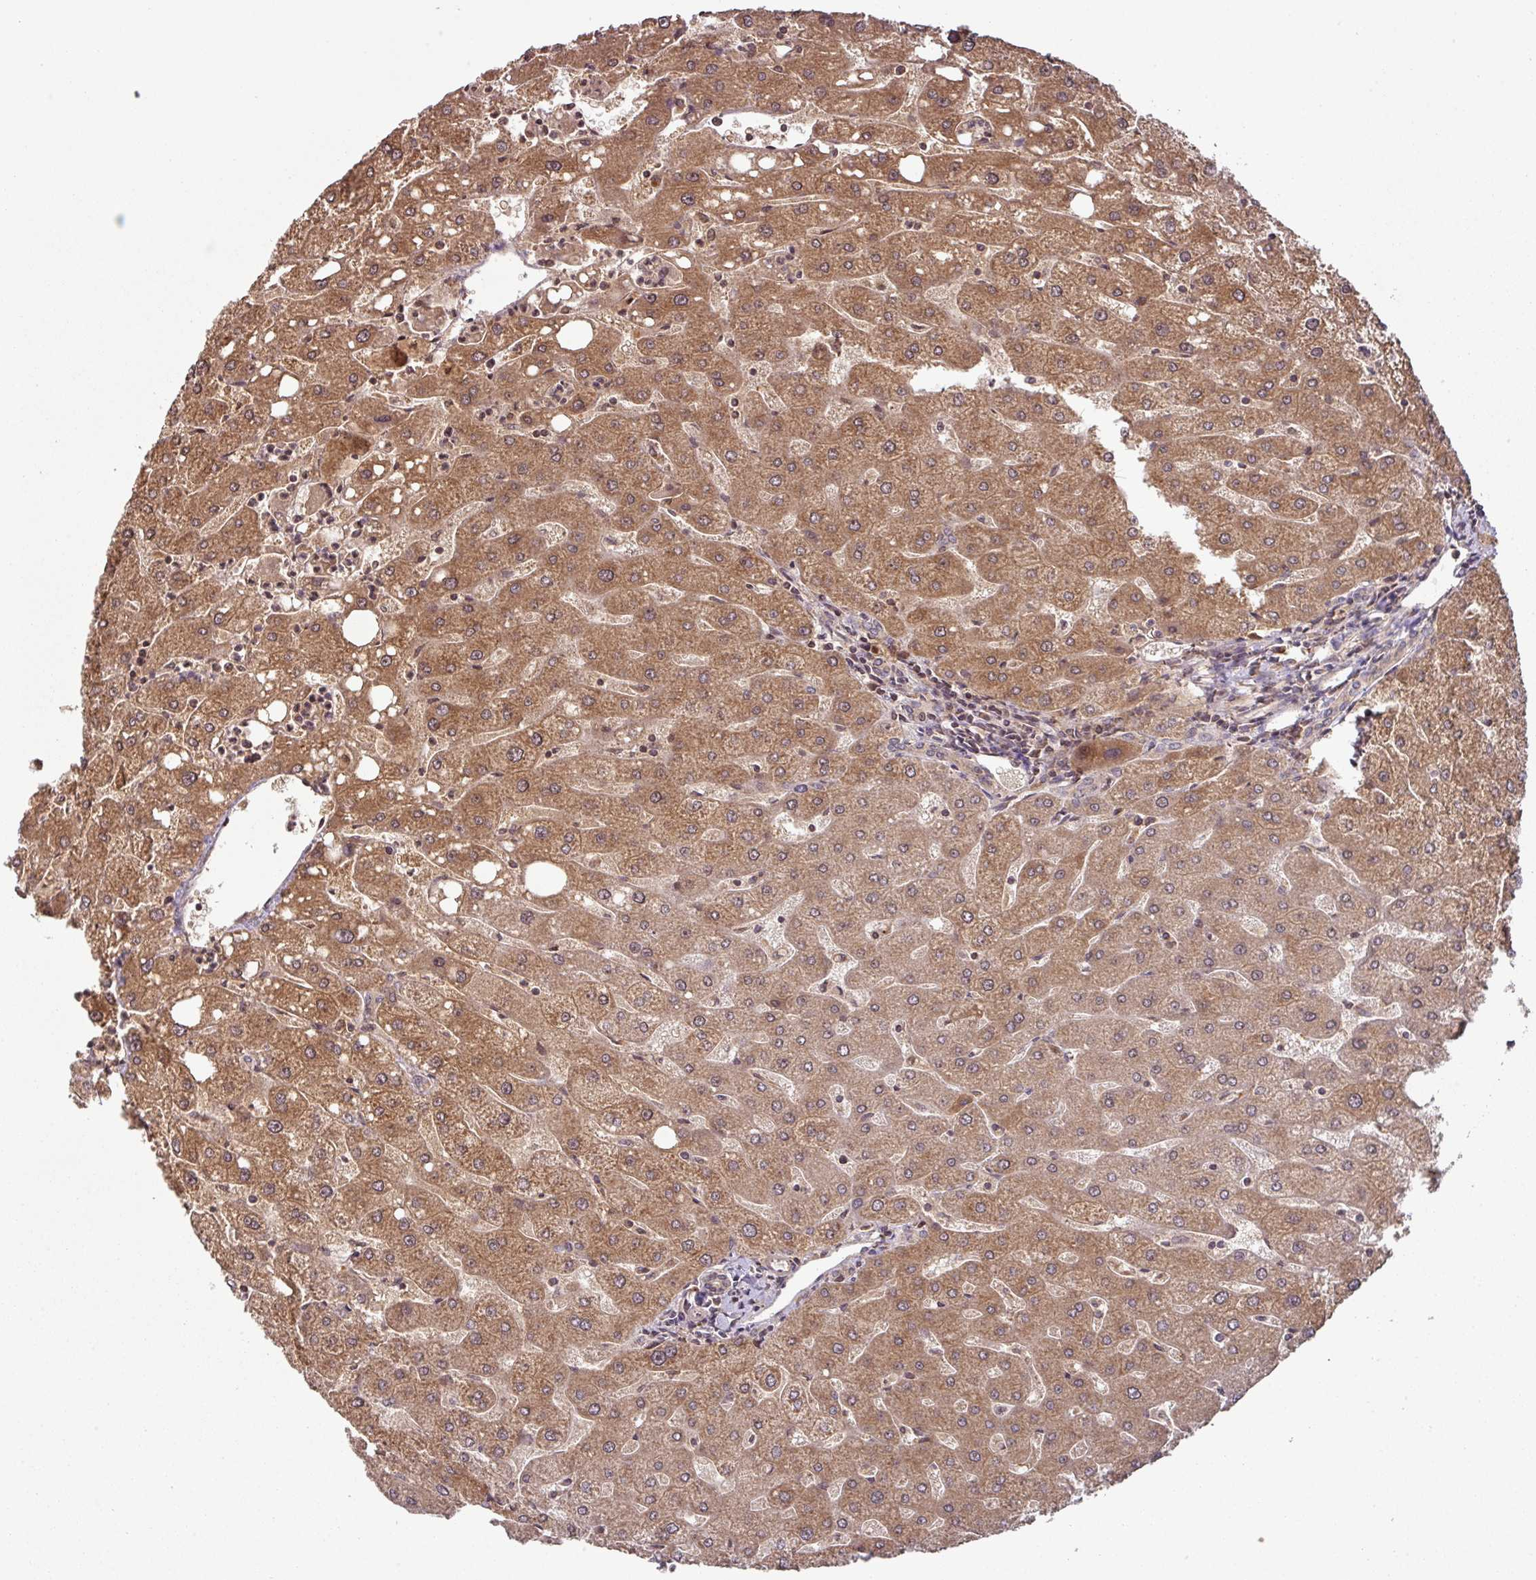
{"staining": {"intensity": "weak", "quantity": "25%-75%", "location": "cytoplasmic/membranous"}, "tissue": "liver", "cell_type": "Cholangiocytes", "image_type": "normal", "snomed": [{"axis": "morphology", "description": "Normal tissue, NOS"}, {"axis": "topography", "description": "Liver"}], "caption": "Liver stained with DAB immunohistochemistry (IHC) demonstrates low levels of weak cytoplasmic/membranous positivity in approximately 25%-75% of cholangiocytes. The staining was performed using DAB, with brown indicating positive protein expression. Nuclei are stained blue with hematoxylin.", "gene": "MRRF", "patient": {"sex": "male", "age": 67}}